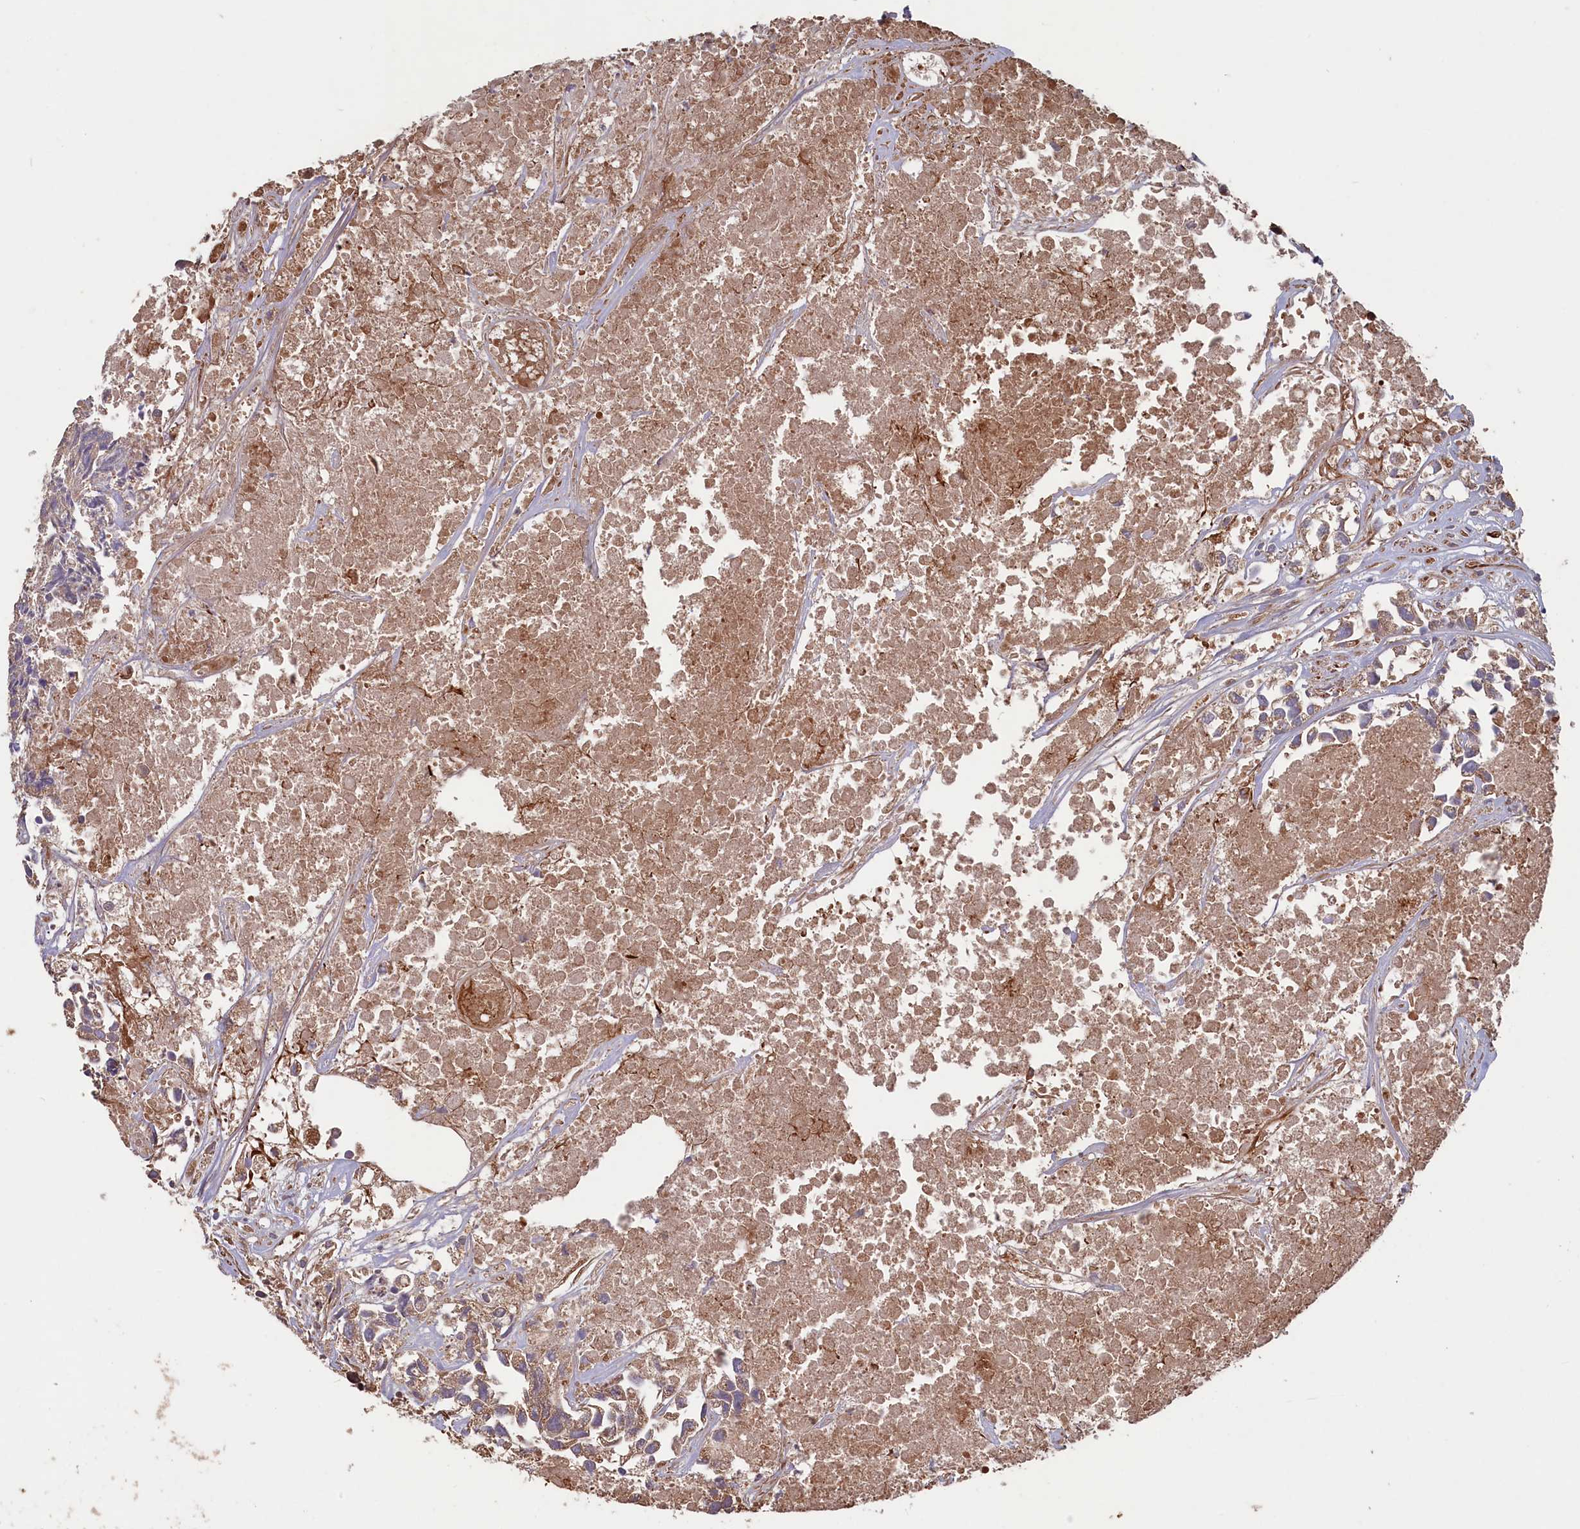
{"staining": {"intensity": "weak", "quantity": ">75%", "location": "cytoplasmic/membranous"}, "tissue": "urothelial cancer", "cell_type": "Tumor cells", "image_type": "cancer", "snomed": [{"axis": "morphology", "description": "Urothelial carcinoma, High grade"}, {"axis": "topography", "description": "Urinary bladder"}], "caption": "A micrograph of human high-grade urothelial carcinoma stained for a protein demonstrates weak cytoplasmic/membranous brown staining in tumor cells.", "gene": "GREB1L", "patient": {"sex": "female", "age": 75}}